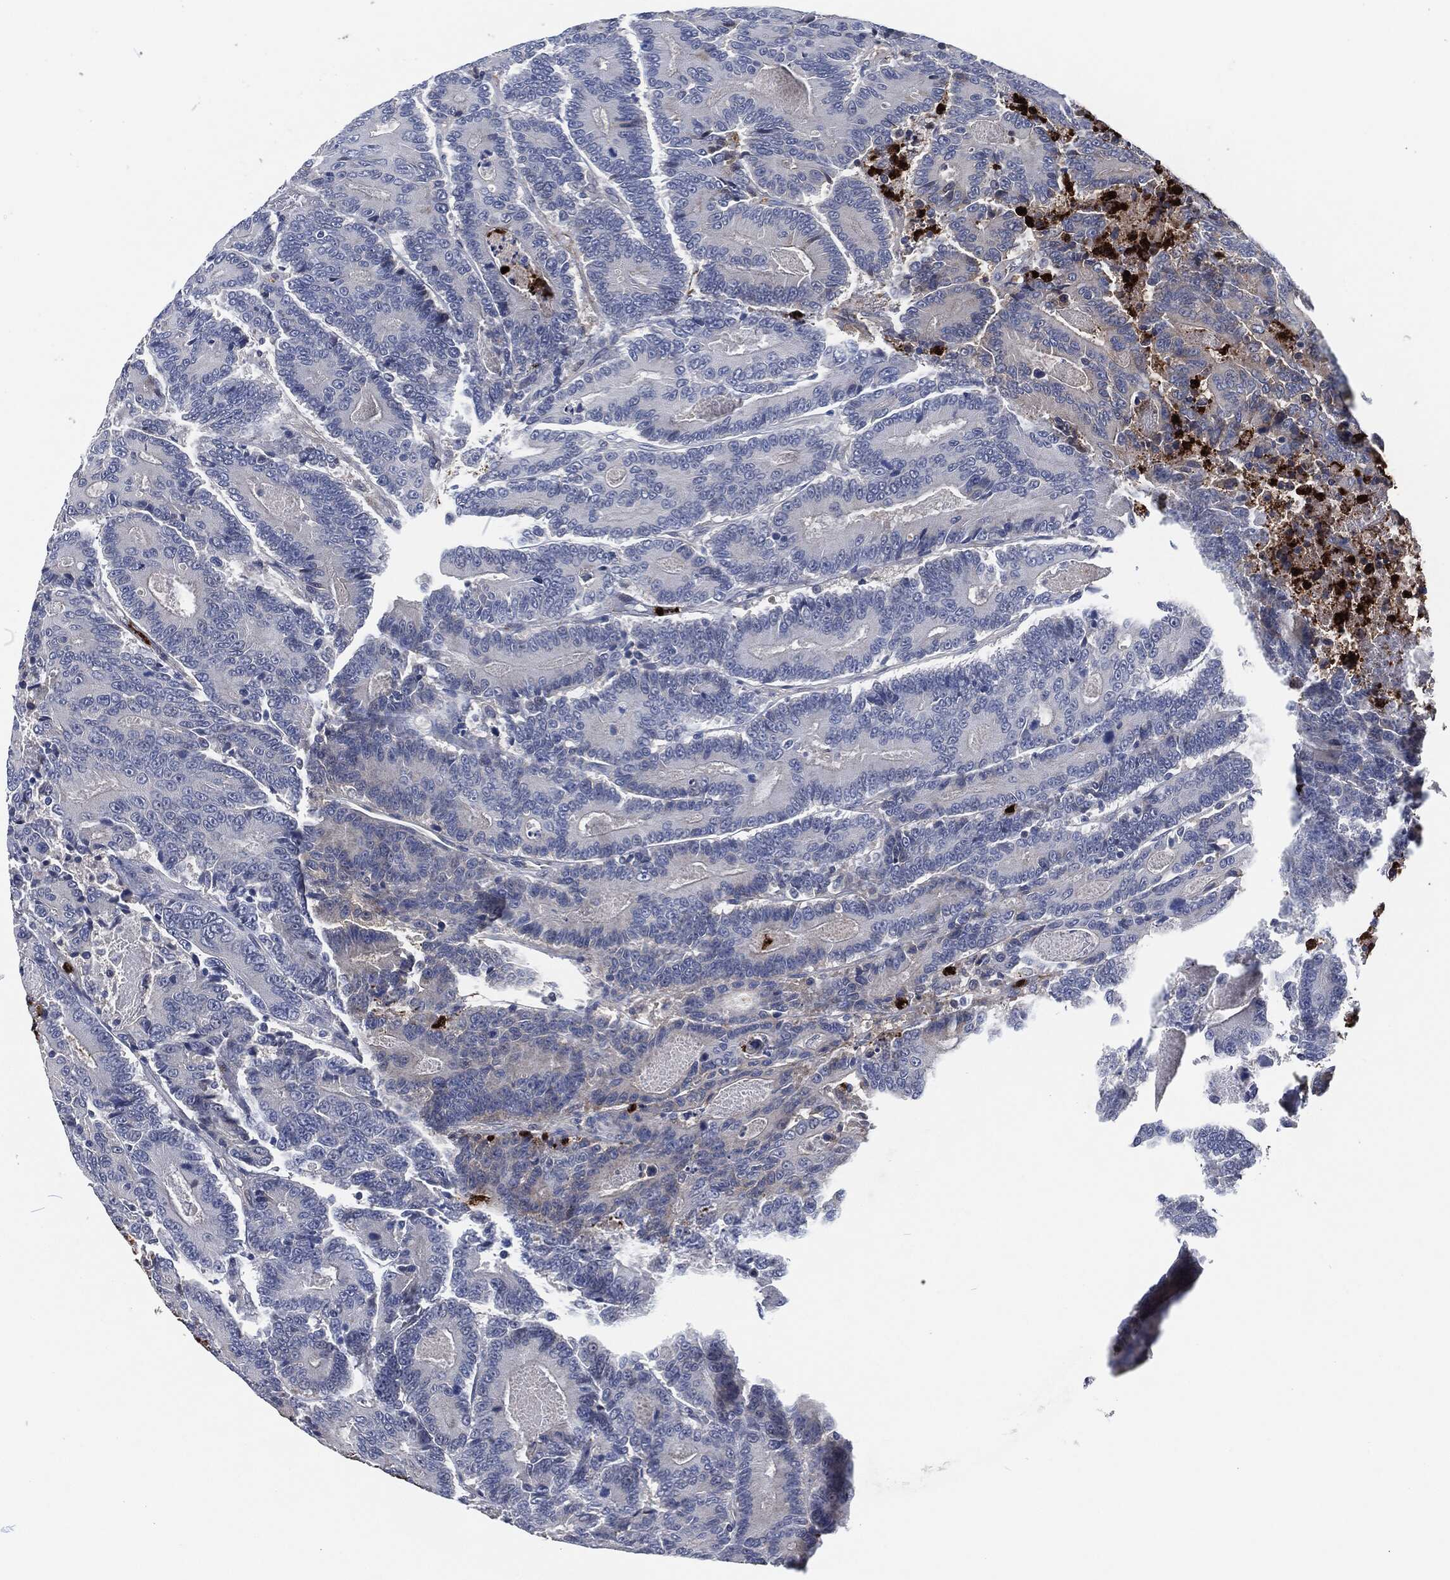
{"staining": {"intensity": "negative", "quantity": "none", "location": "none"}, "tissue": "colorectal cancer", "cell_type": "Tumor cells", "image_type": "cancer", "snomed": [{"axis": "morphology", "description": "Adenocarcinoma, NOS"}, {"axis": "topography", "description": "Colon"}], "caption": "Immunohistochemistry (IHC) of adenocarcinoma (colorectal) exhibits no expression in tumor cells.", "gene": "MPO", "patient": {"sex": "male", "age": 83}}